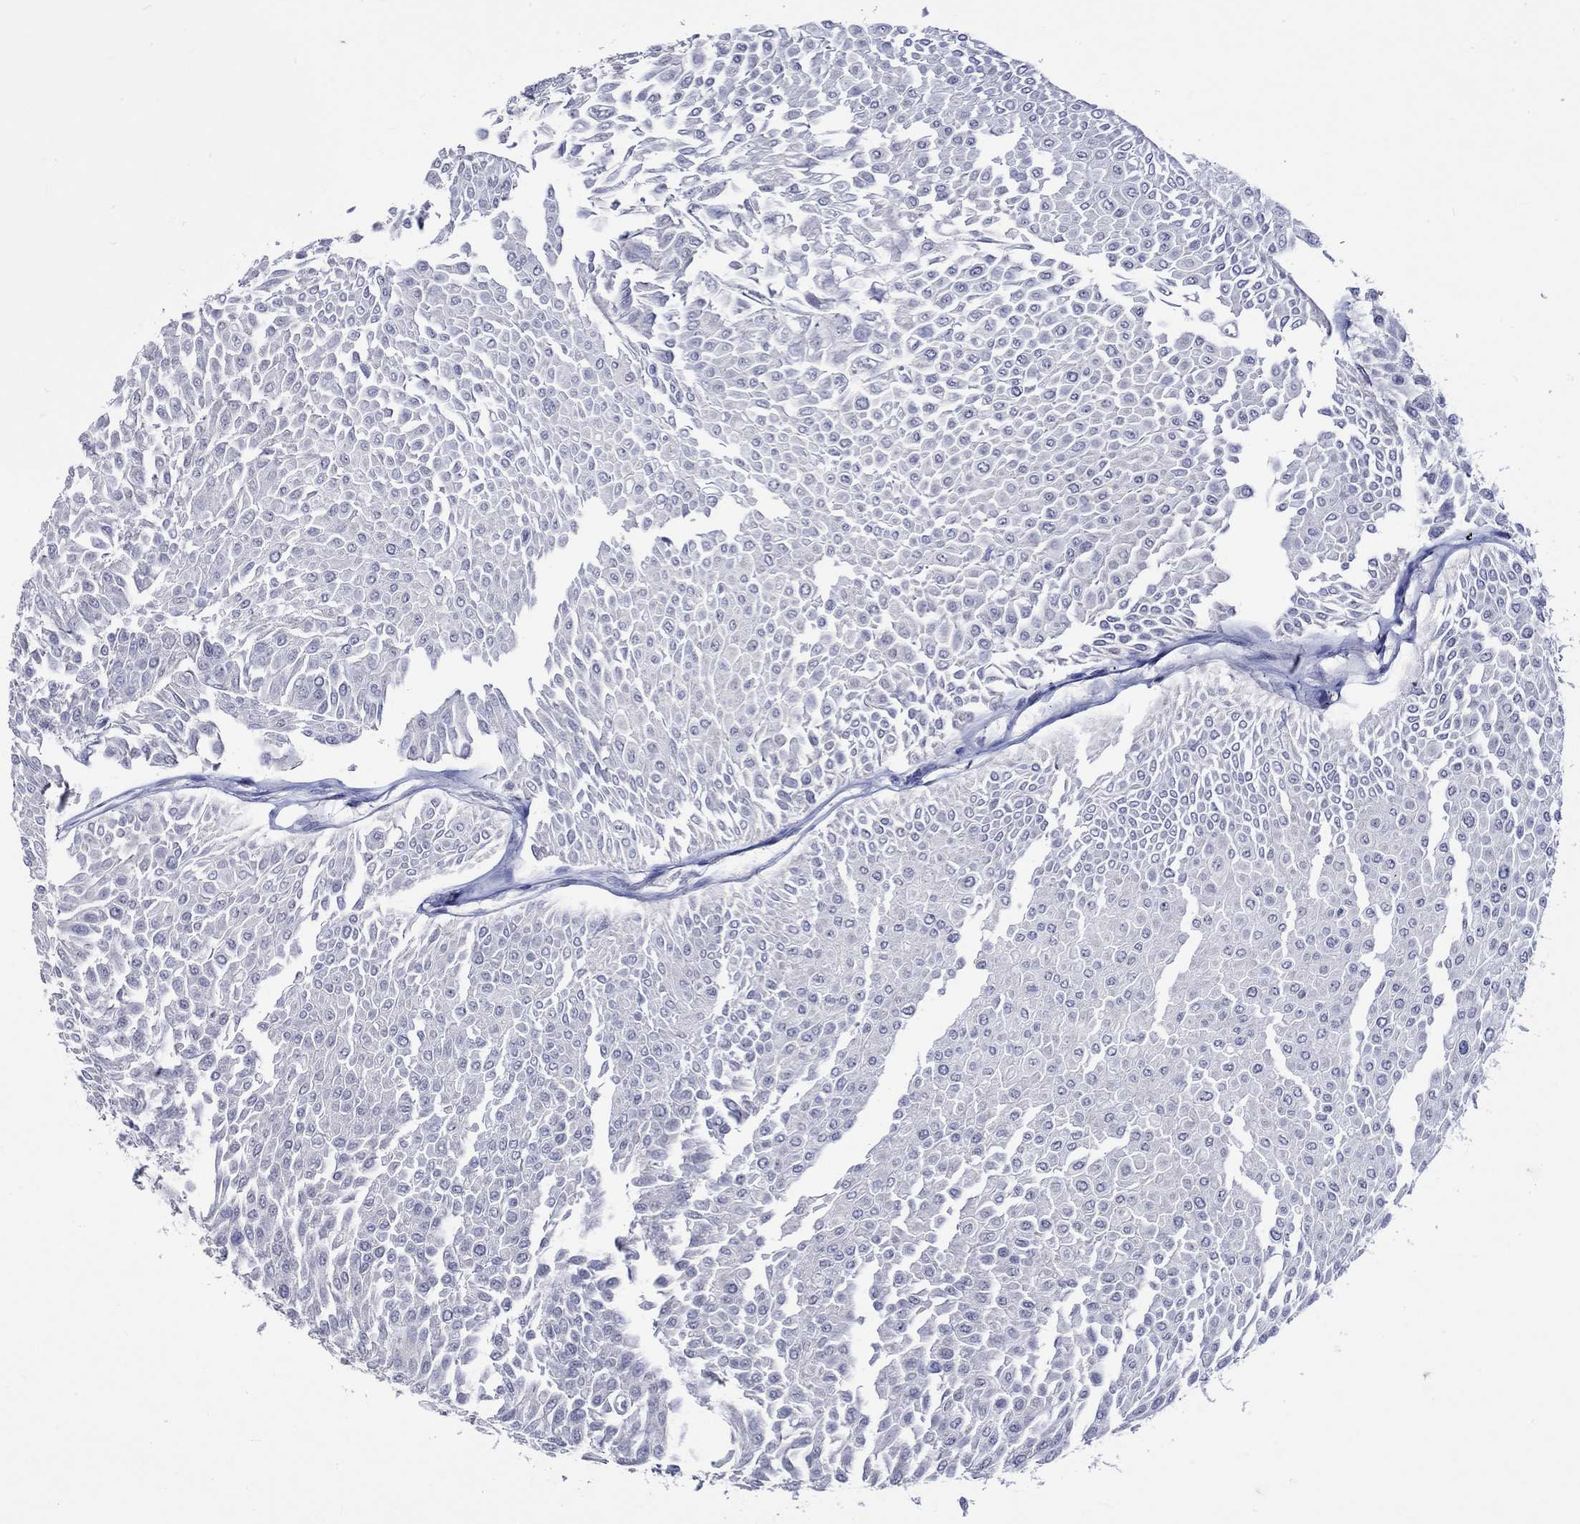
{"staining": {"intensity": "negative", "quantity": "none", "location": "none"}, "tissue": "urothelial cancer", "cell_type": "Tumor cells", "image_type": "cancer", "snomed": [{"axis": "morphology", "description": "Urothelial carcinoma, Low grade"}, {"axis": "topography", "description": "Urinary bladder"}], "caption": "IHC image of human urothelial carcinoma (low-grade) stained for a protein (brown), which demonstrates no positivity in tumor cells.", "gene": "CRYAB", "patient": {"sex": "male", "age": 67}}